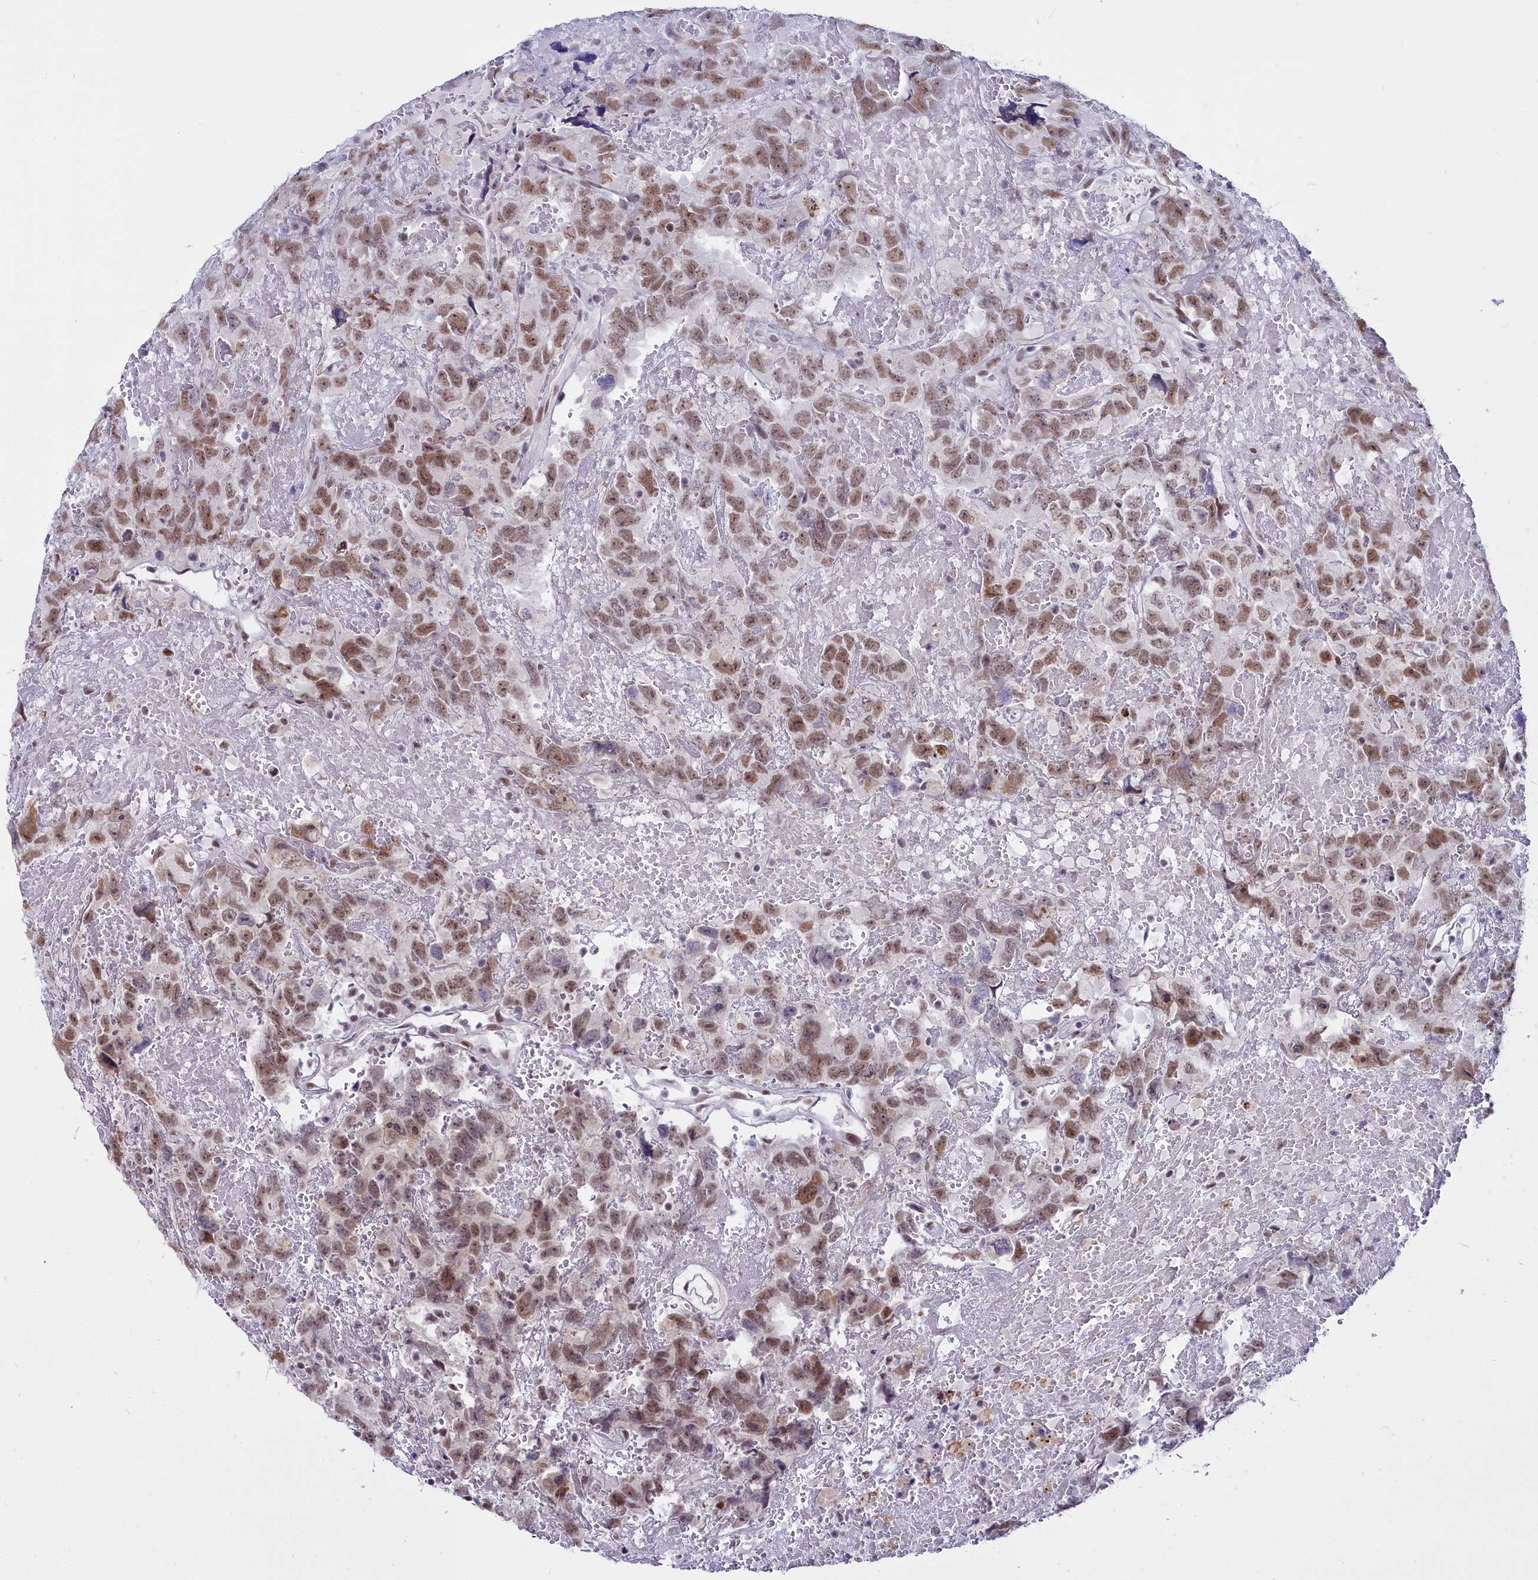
{"staining": {"intensity": "moderate", "quantity": ">75%", "location": "nuclear"}, "tissue": "testis cancer", "cell_type": "Tumor cells", "image_type": "cancer", "snomed": [{"axis": "morphology", "description": "Carcinoma, Embryonal, NOS"}, {"axis": "topography", "description": "Testis"}], "caption": "The micrograph demonstrates staining of testis cancer, revealing moderate nuclear protein positivity (brown color) within tumor cells. (IHC, brightfield microscopy, high magnification).", "gene": "RBM12", "patient": {"sex": "male", "age": 45}}